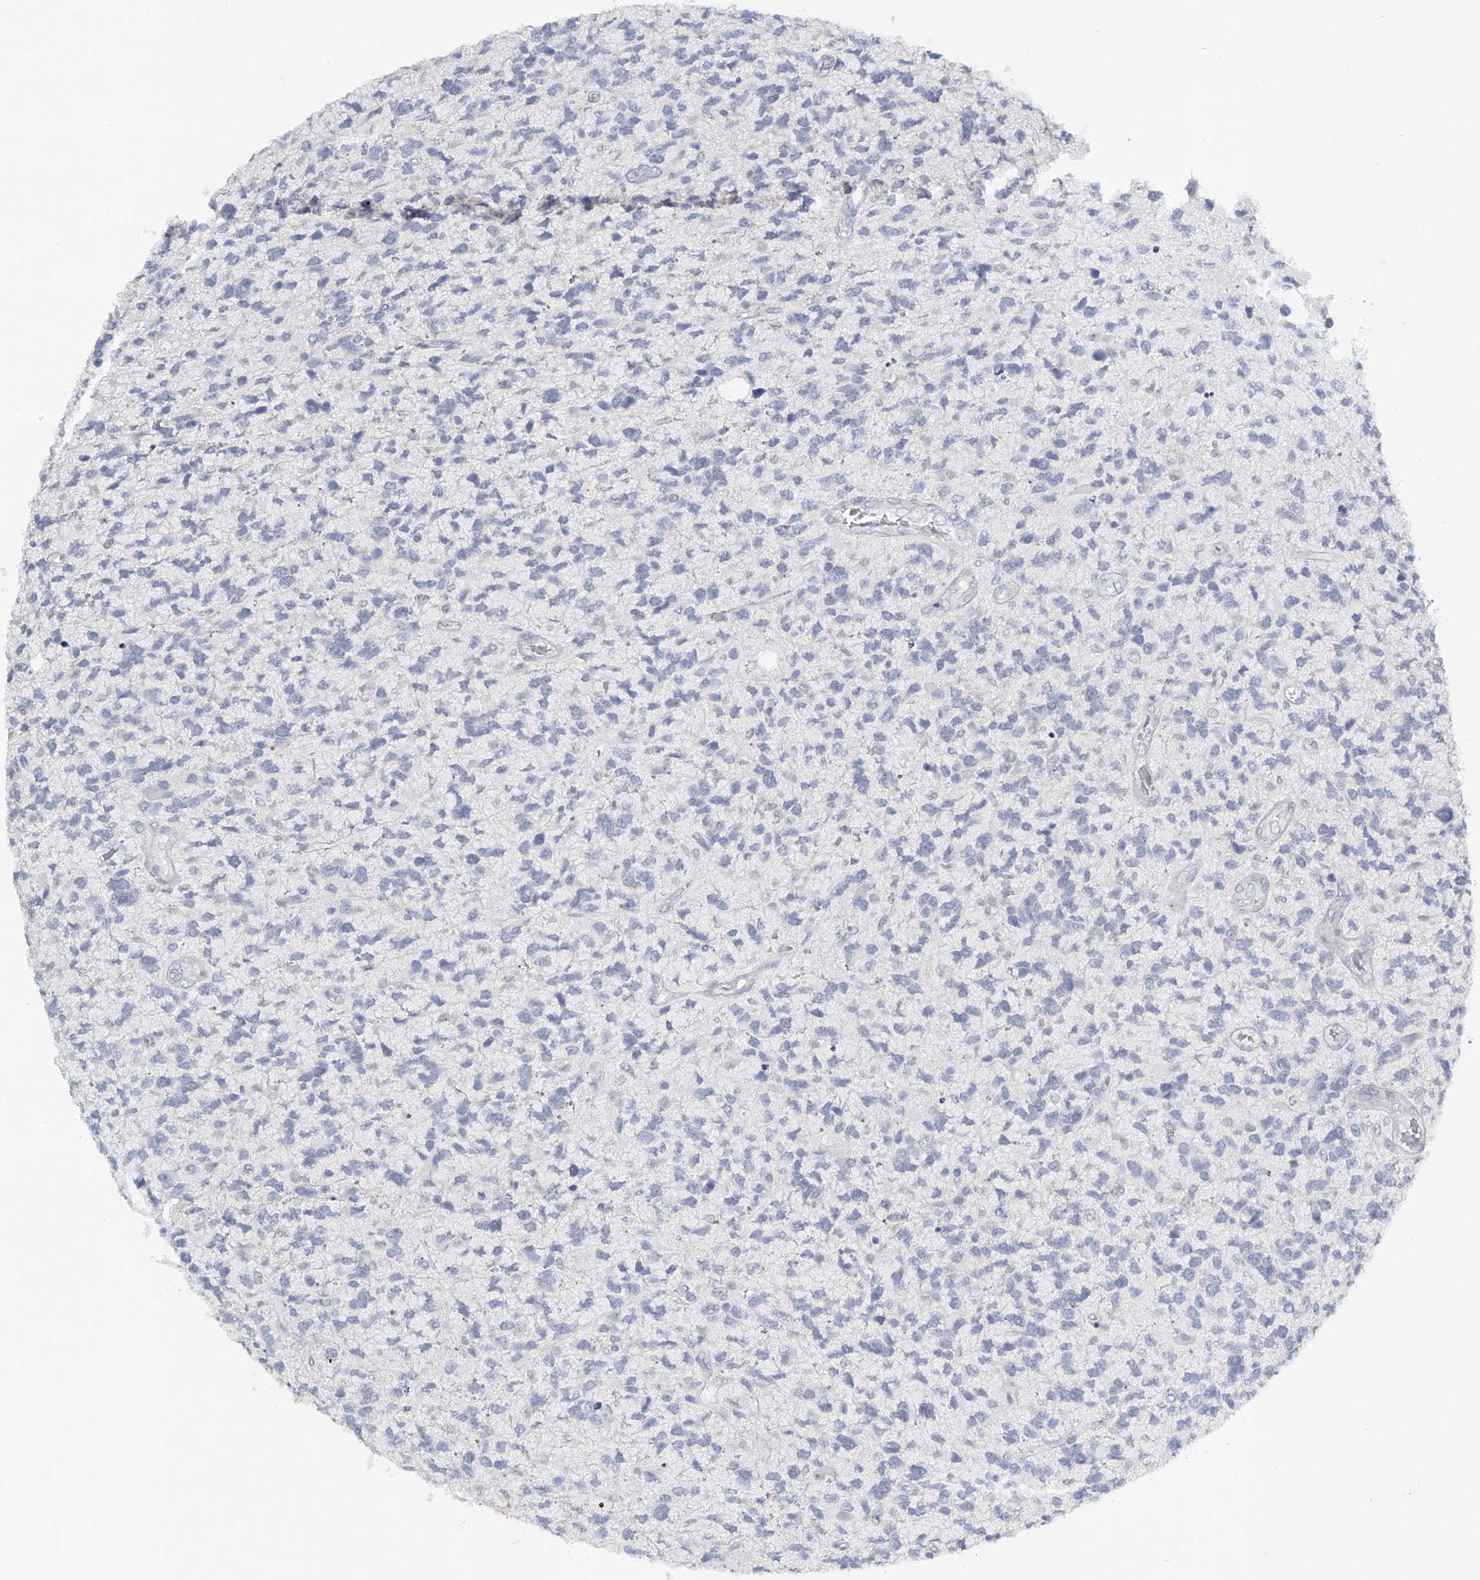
{"staining": {"intensity": "negative", "quantity": "none", "location": "none"}, "tissue": "glioma", "cell_type": "Tumor cells", "image_type": "cancer", "snomed": [{"axis": "morphology", "description": "Glioma, malignant, High grade"}, {"axis": "topography", "description": "Brain"}], "caption": "High magnification brightfield microscopy of glioma stained with DAB (3,3'-diaminobenzidine) (brown) and counterstained with hematoxylin (blue): tumor cells show no significant expression.", "gene": "FAT2", "patient": {"sex": "female", "age": 58}}